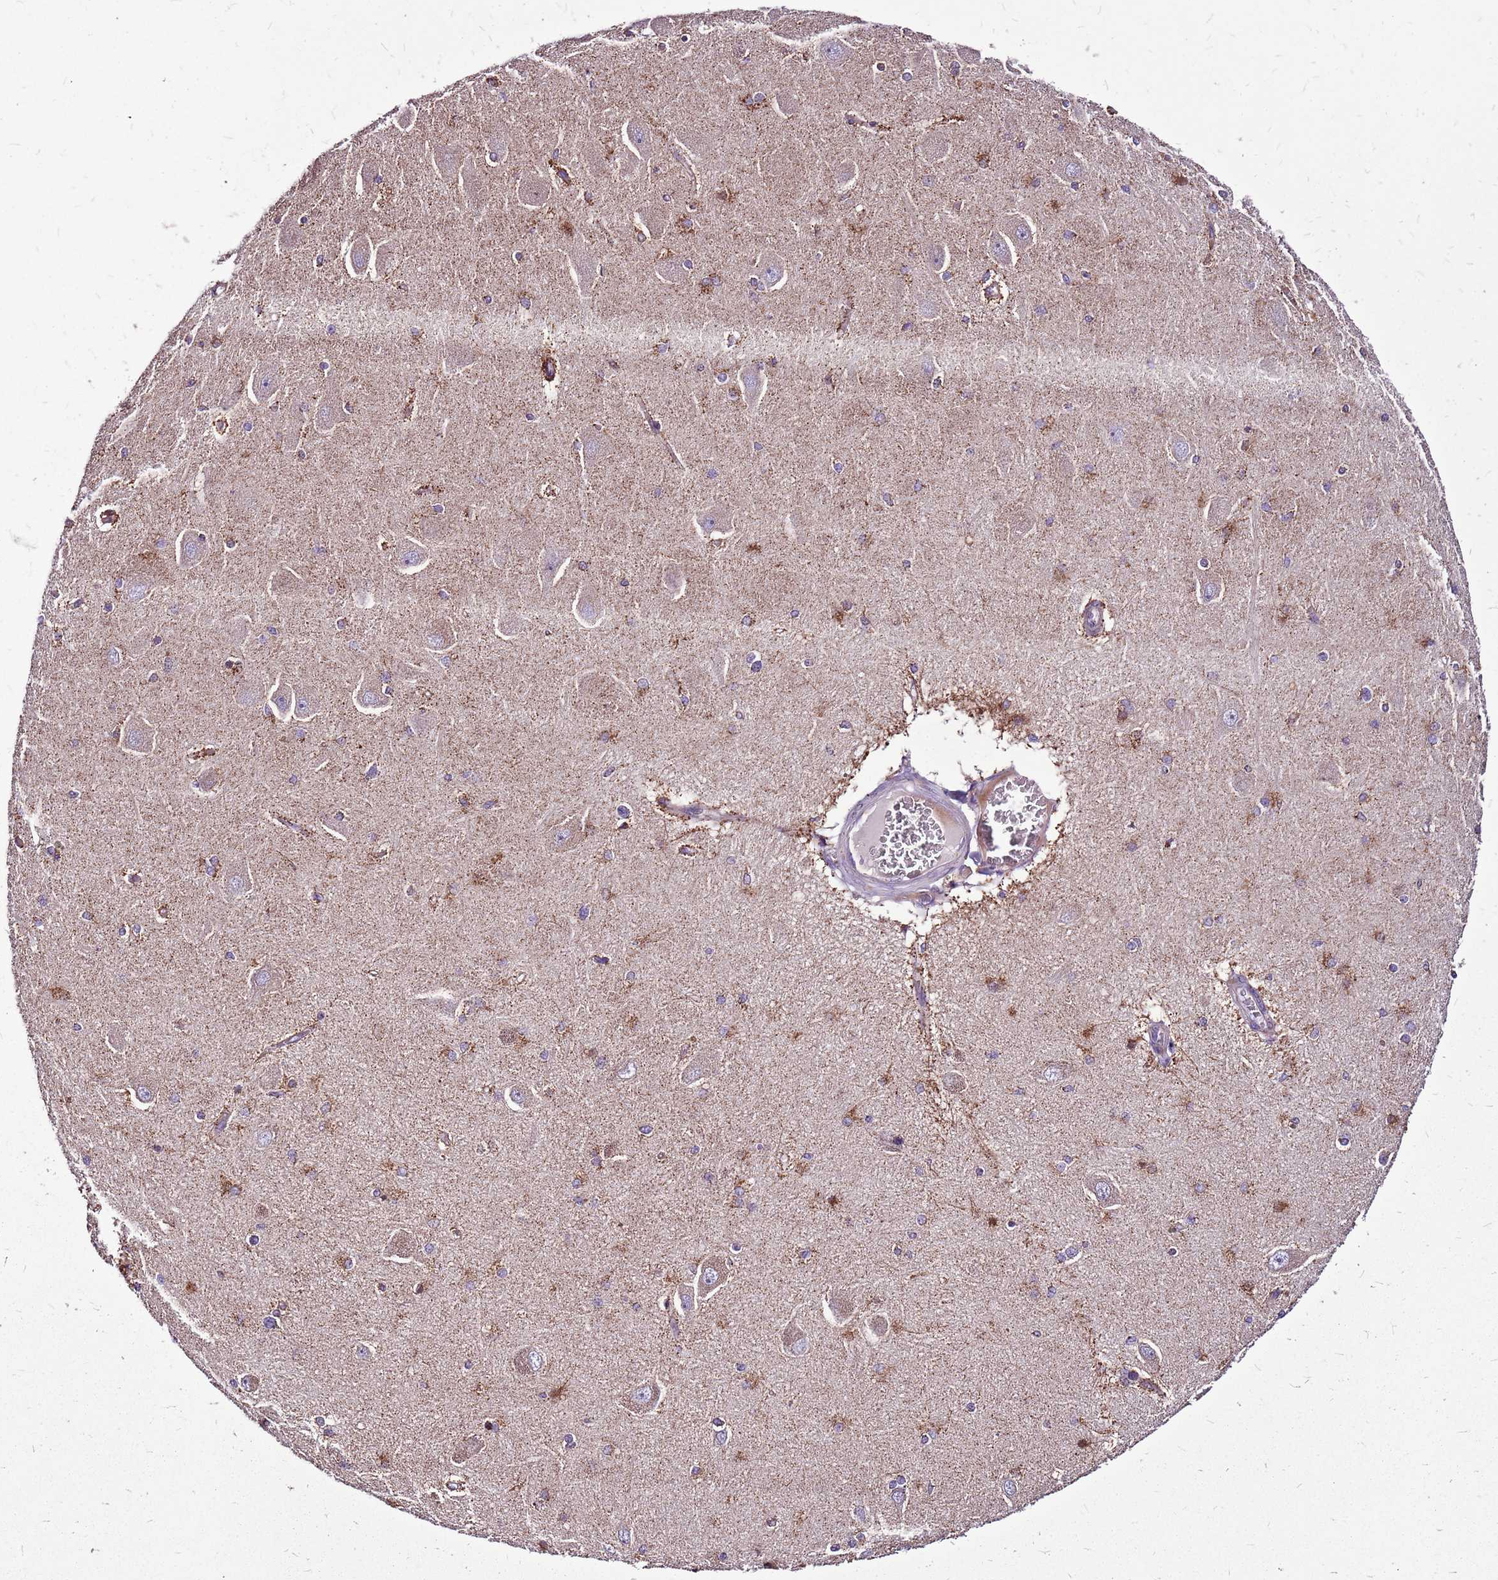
{"staining": {"intensity": "moderate", "quantity": "25%-75%", "location": "cytoplasmic/membranous"}, "tissue": "hippocampus", "cell_type": "Glial cells", "image_type": "normal", "snomed": [{"axis": "morphology", "description": "Normal tissue, NOS"}, {"axis": "topography", "description": "Hippocampus"}], "caption": "This micrograph shows unremarkable hippocampus stained with immunohistochemistry to label a protein in brown. The cytoplasmic/membranous of glial cells show moderate positivity for the protein. Nuclei are counter-stained blue.", "gene": "GCDH", "patient": {"sex": "female", "age": 54}}